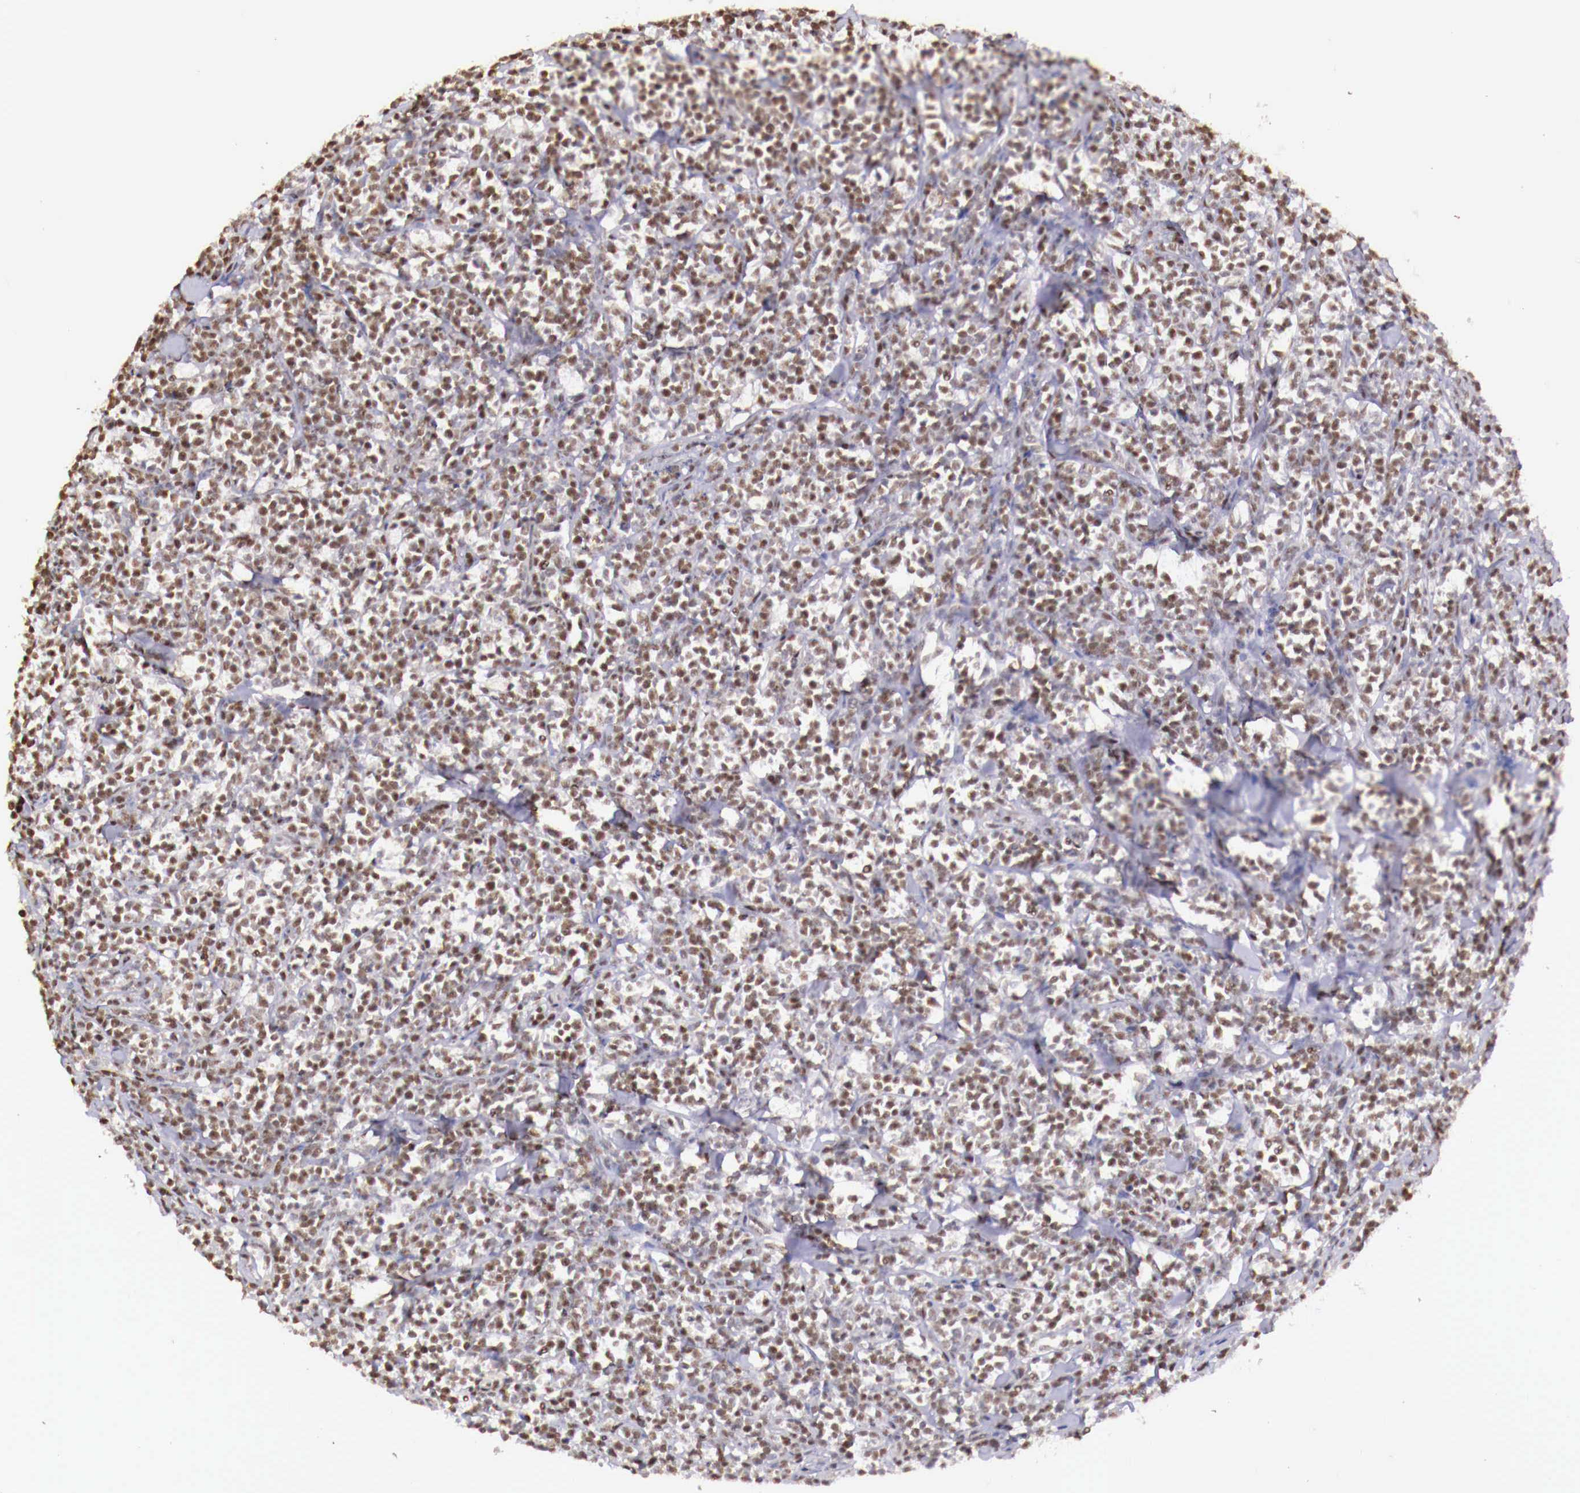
{"staining": {"intensity": "weak", "quantity": "25%-75%", "location": "nuclear"}, "tissue": "lymphoma", "cell_type": "Tumor cells", "image_type": "cancer", "snomed": [{"axis": "morphology", "description": "Malignant lymphoma, non-Hodgkin's type, High grade"}, {"axis": "topography", "description": "Small intestine"}, {"axis": "topography", "description": "Colon"}], "caption": "A brown stain highlights weak nuclear positivity of a protein in human malignant lymphoma, non-Hodgkin's type (high-grade) tumor cells. (DAB IHC with brightfield microscopy, high magnification).", "gene": "SP1", "patient": {"sex": "male", "age": 8}}